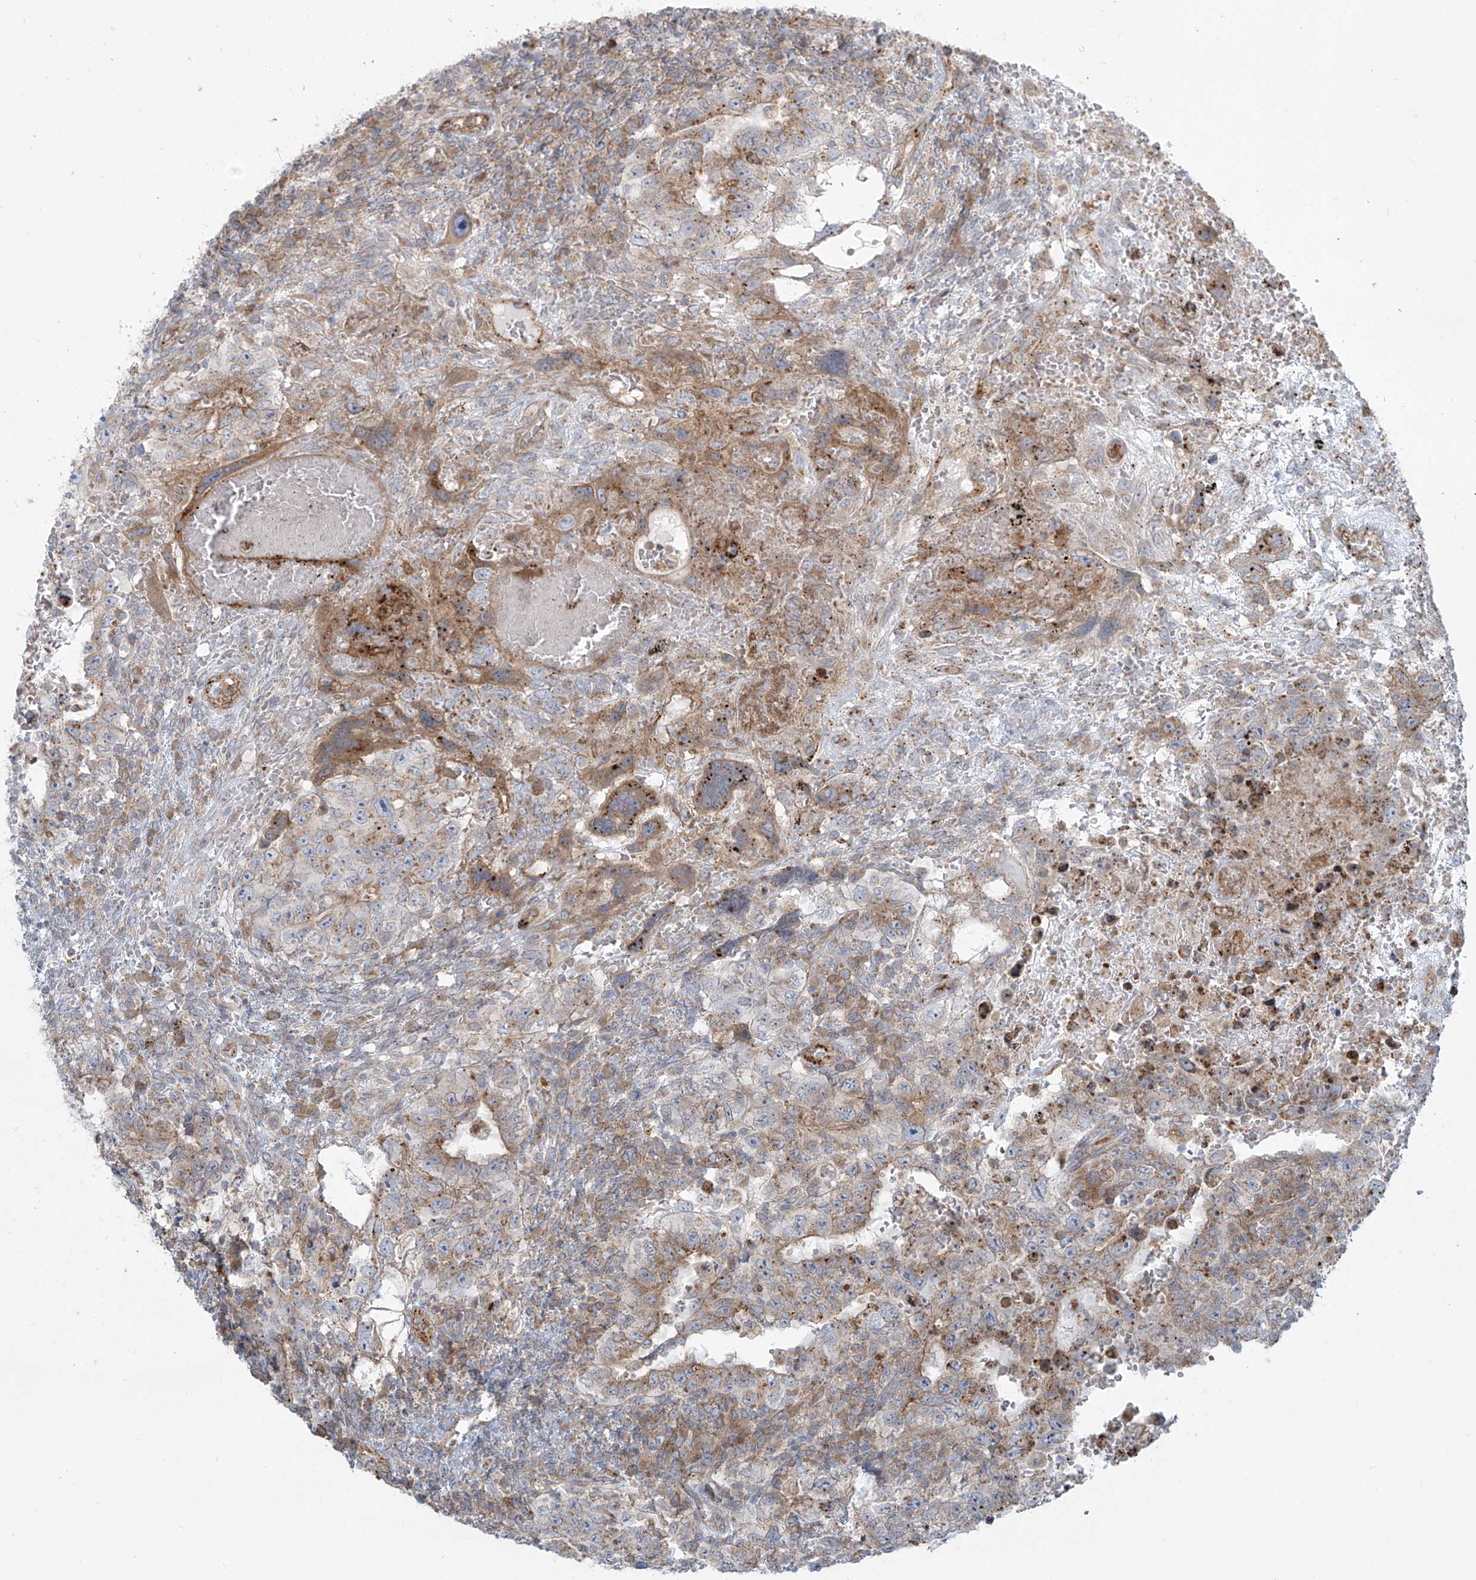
{"staining": {"intensity": "weak", "quantity": "<25%", "location": "cytoplasmic/membranous"}, "tissue": "testis cancer", "cell_type": "Tumor cells", "image_type": "cancer", "snomed": [{"axis": "morphology", "description": "Carcinoma, Embryonal, NOS"}, {"axis": "topography", "description": "Testis"}], "caption": "IHC image of human embryonal carcinoma (testis) stained for a protein (brown), which shows no expression in tumor cells.", "gene": "LZTS3", "patient": {"sex": "male", "age": 26}}